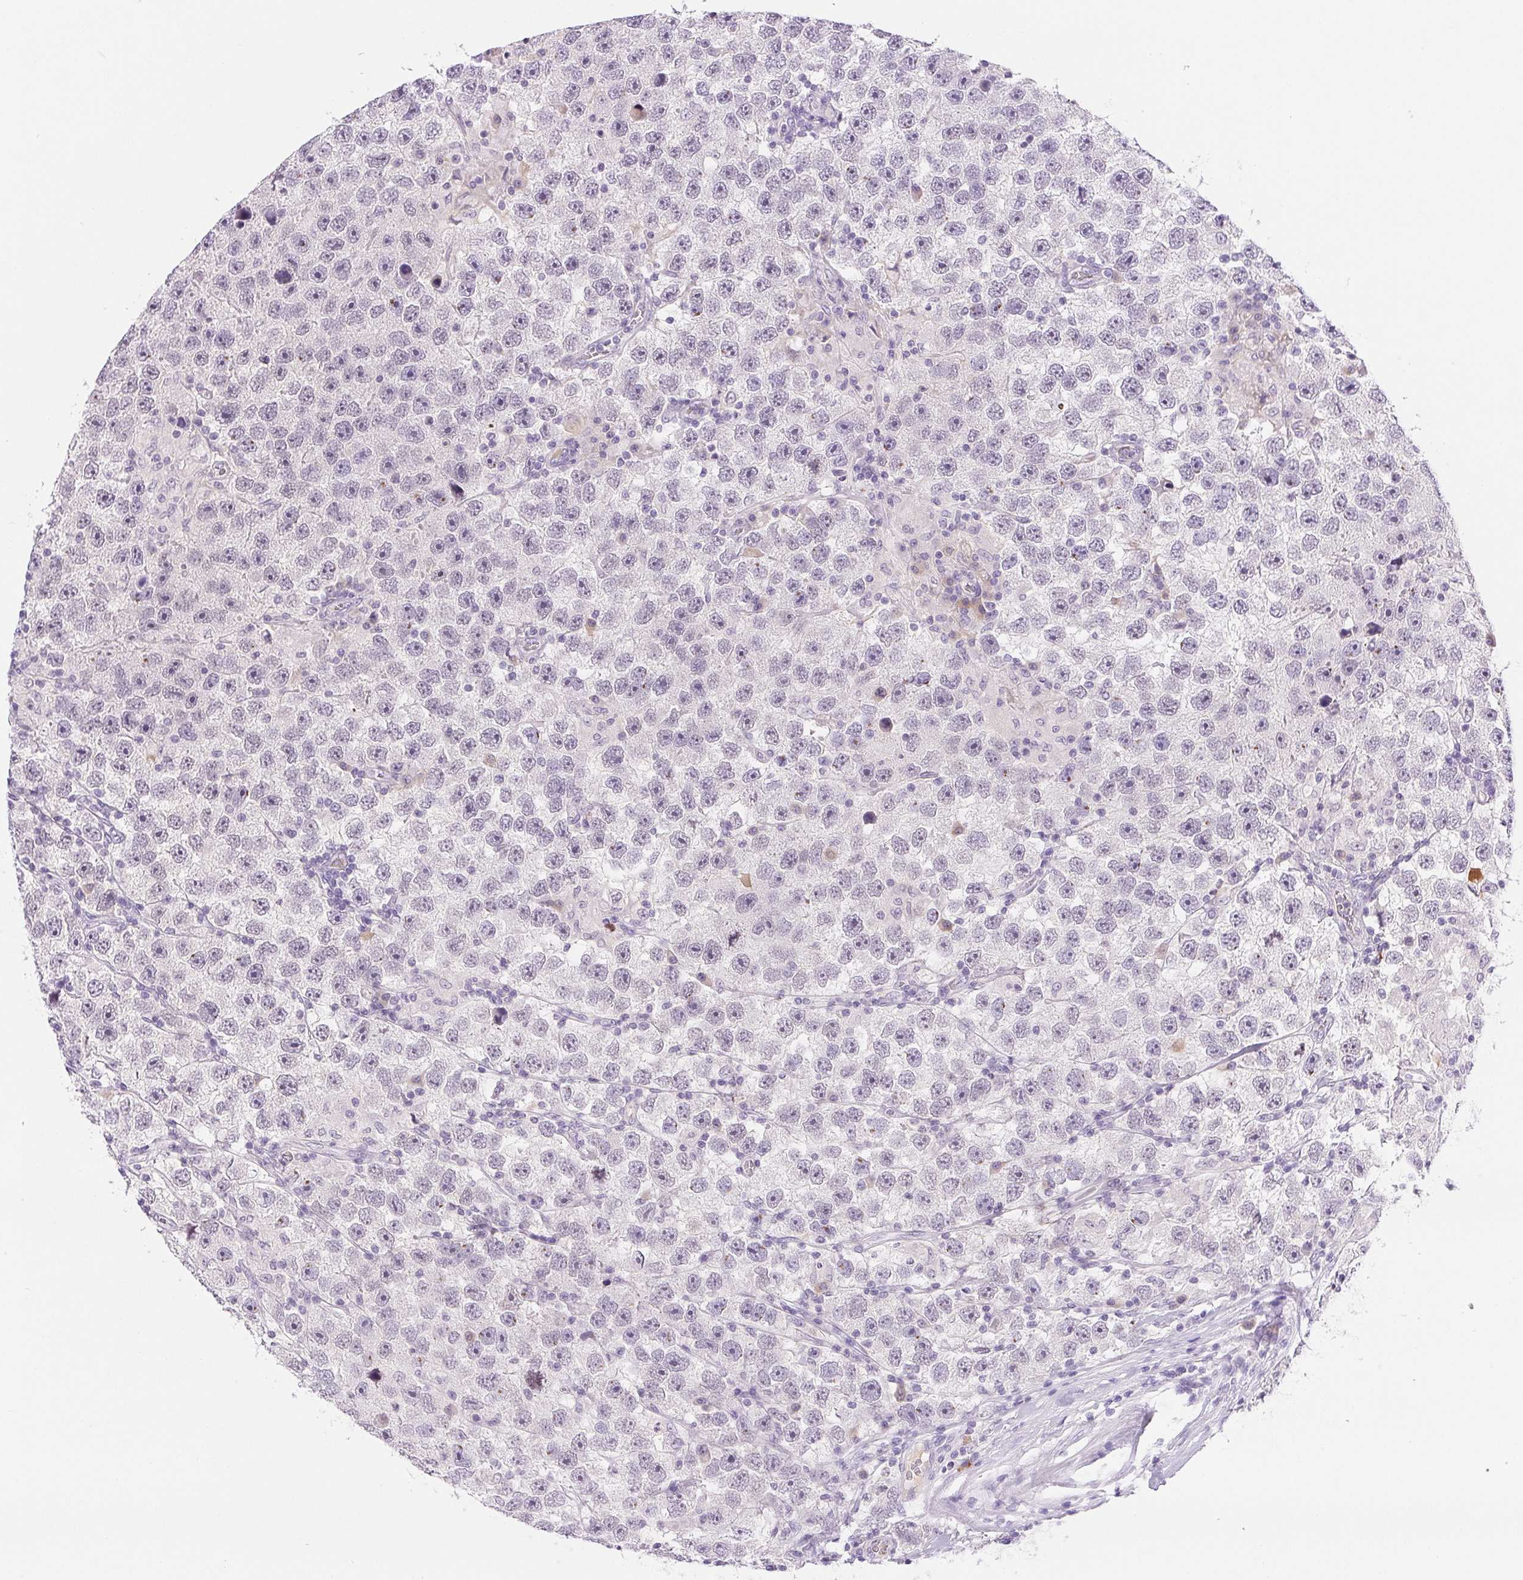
{"staining": {"intensity": "negative", "quantity": "none", "location": "none"}, "tissue": "testis cancer", "cell_type": "Tumor cells", "image_type": "cancer", "snomed": [{"axis": "morphology", "description": "Seminoma, NOS"}, {"axis": "topography", "description": "Testis"}], "caption": "A photomicrograph of human testis cancer is negative for staining in tumor cells.", "gene": "IFIT1B", "patient": {"sex": "male", "age": 26}}